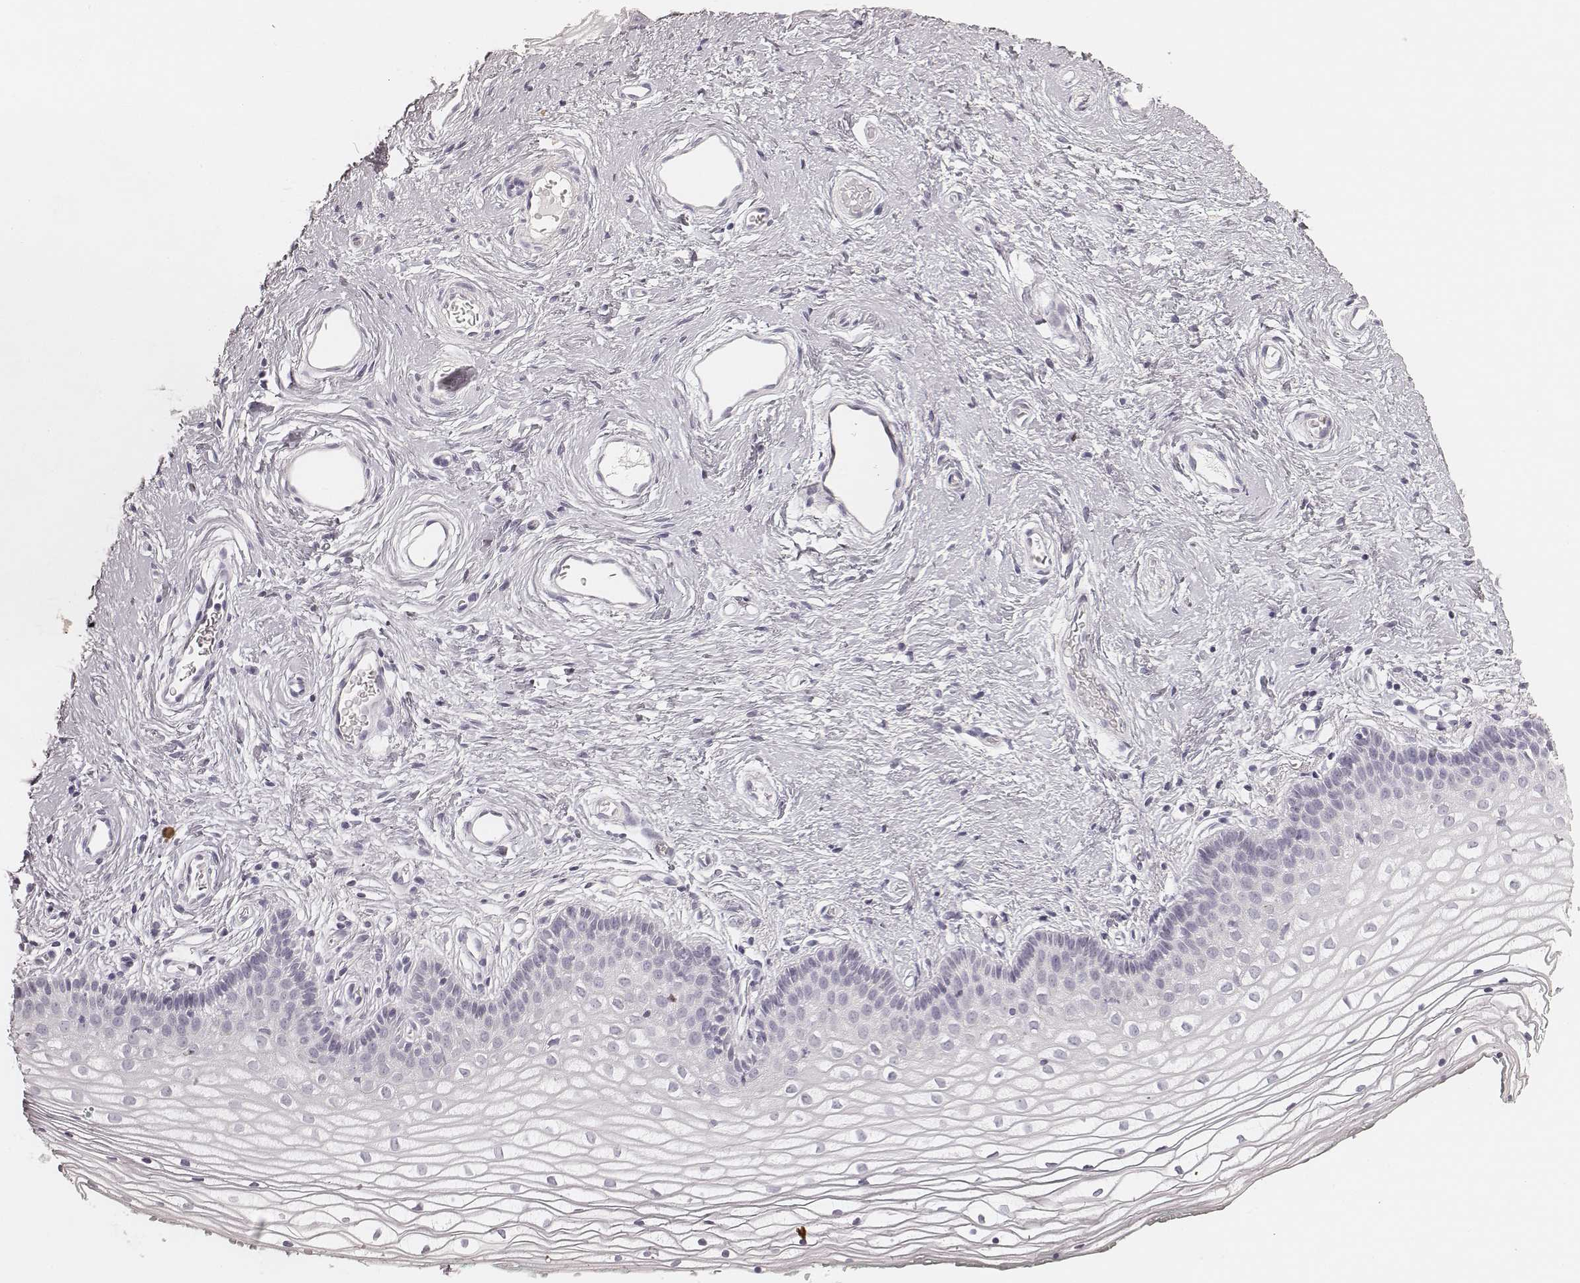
{"staining": {"intensity": "negative", "quantity": "none", "location": "none"}, "tissue": "vagina", "cell_type": "Squamous epithelial cells", "image_type": "normal", "snomed": [{"axis": "morphology", "description": "Normal tissue, NOS"}, {"axis": "topography", "description": "Vagina"}], "caption": "Immunohistochemical staining of unremarkable human vagina exhibits no significant expression in squamous epithelial cells.", "gene": "HNF4G", "patient": {"sex": "female", "age": 36}}